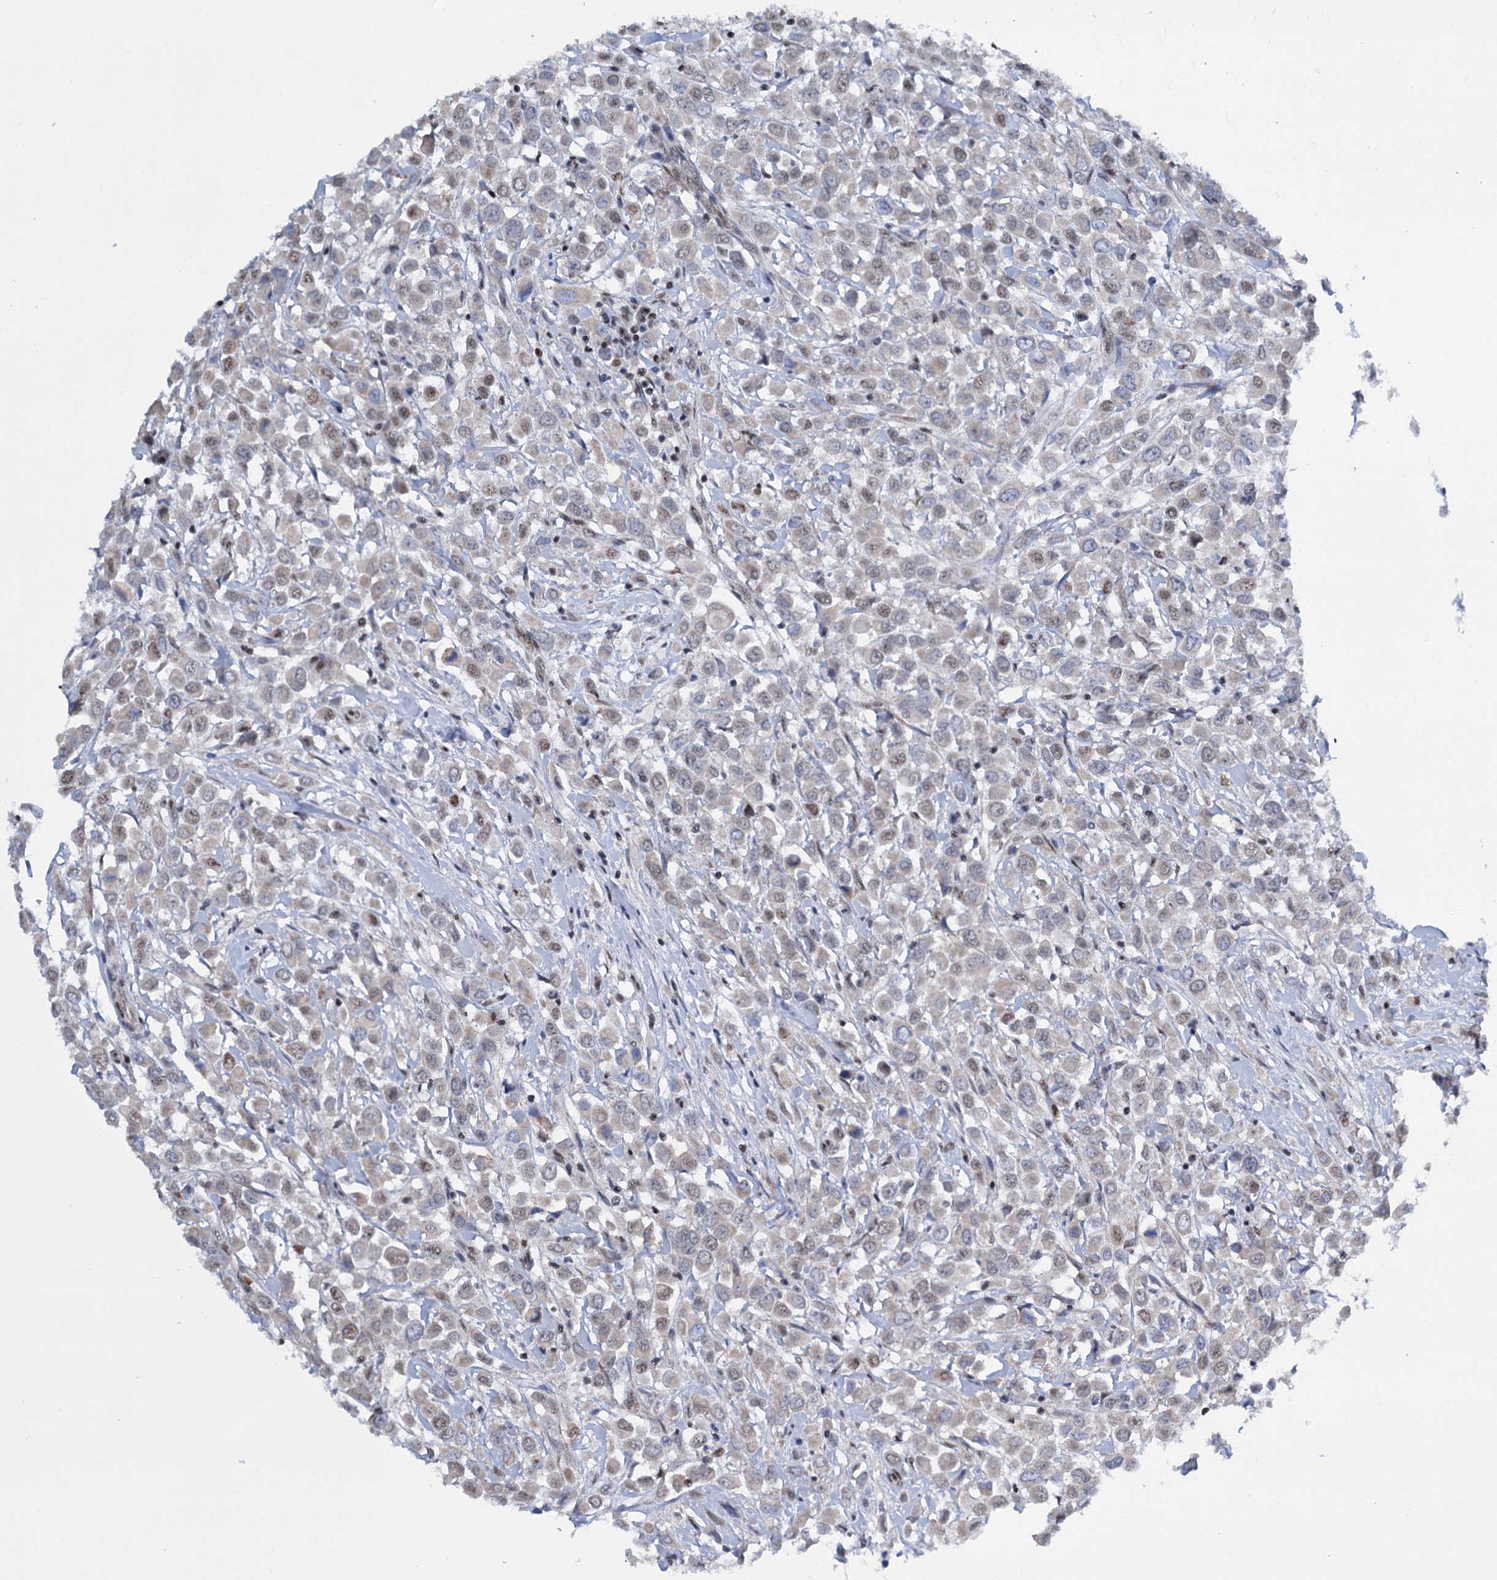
{"staining": {"intensity": "weak", "quantity": "25%-75%", "location": "nuclear"}, "tissue": "breast cancer", "cell_type": "Tumor cells", "image_type": "cancer", "snomed": [{"axis": "morphology", "description": "Duct carcinoma"}, {"axis": "topography", "description": "Breast"}], "caption": "Weak nuclear protein expression is identified in about 25%-75% of tumor cells in breast cancer. (DAB = brown stain, brightfield microscopy at high magnification).", "gene": "SREK1", "patient": {"sex": "female", "age": 61}}